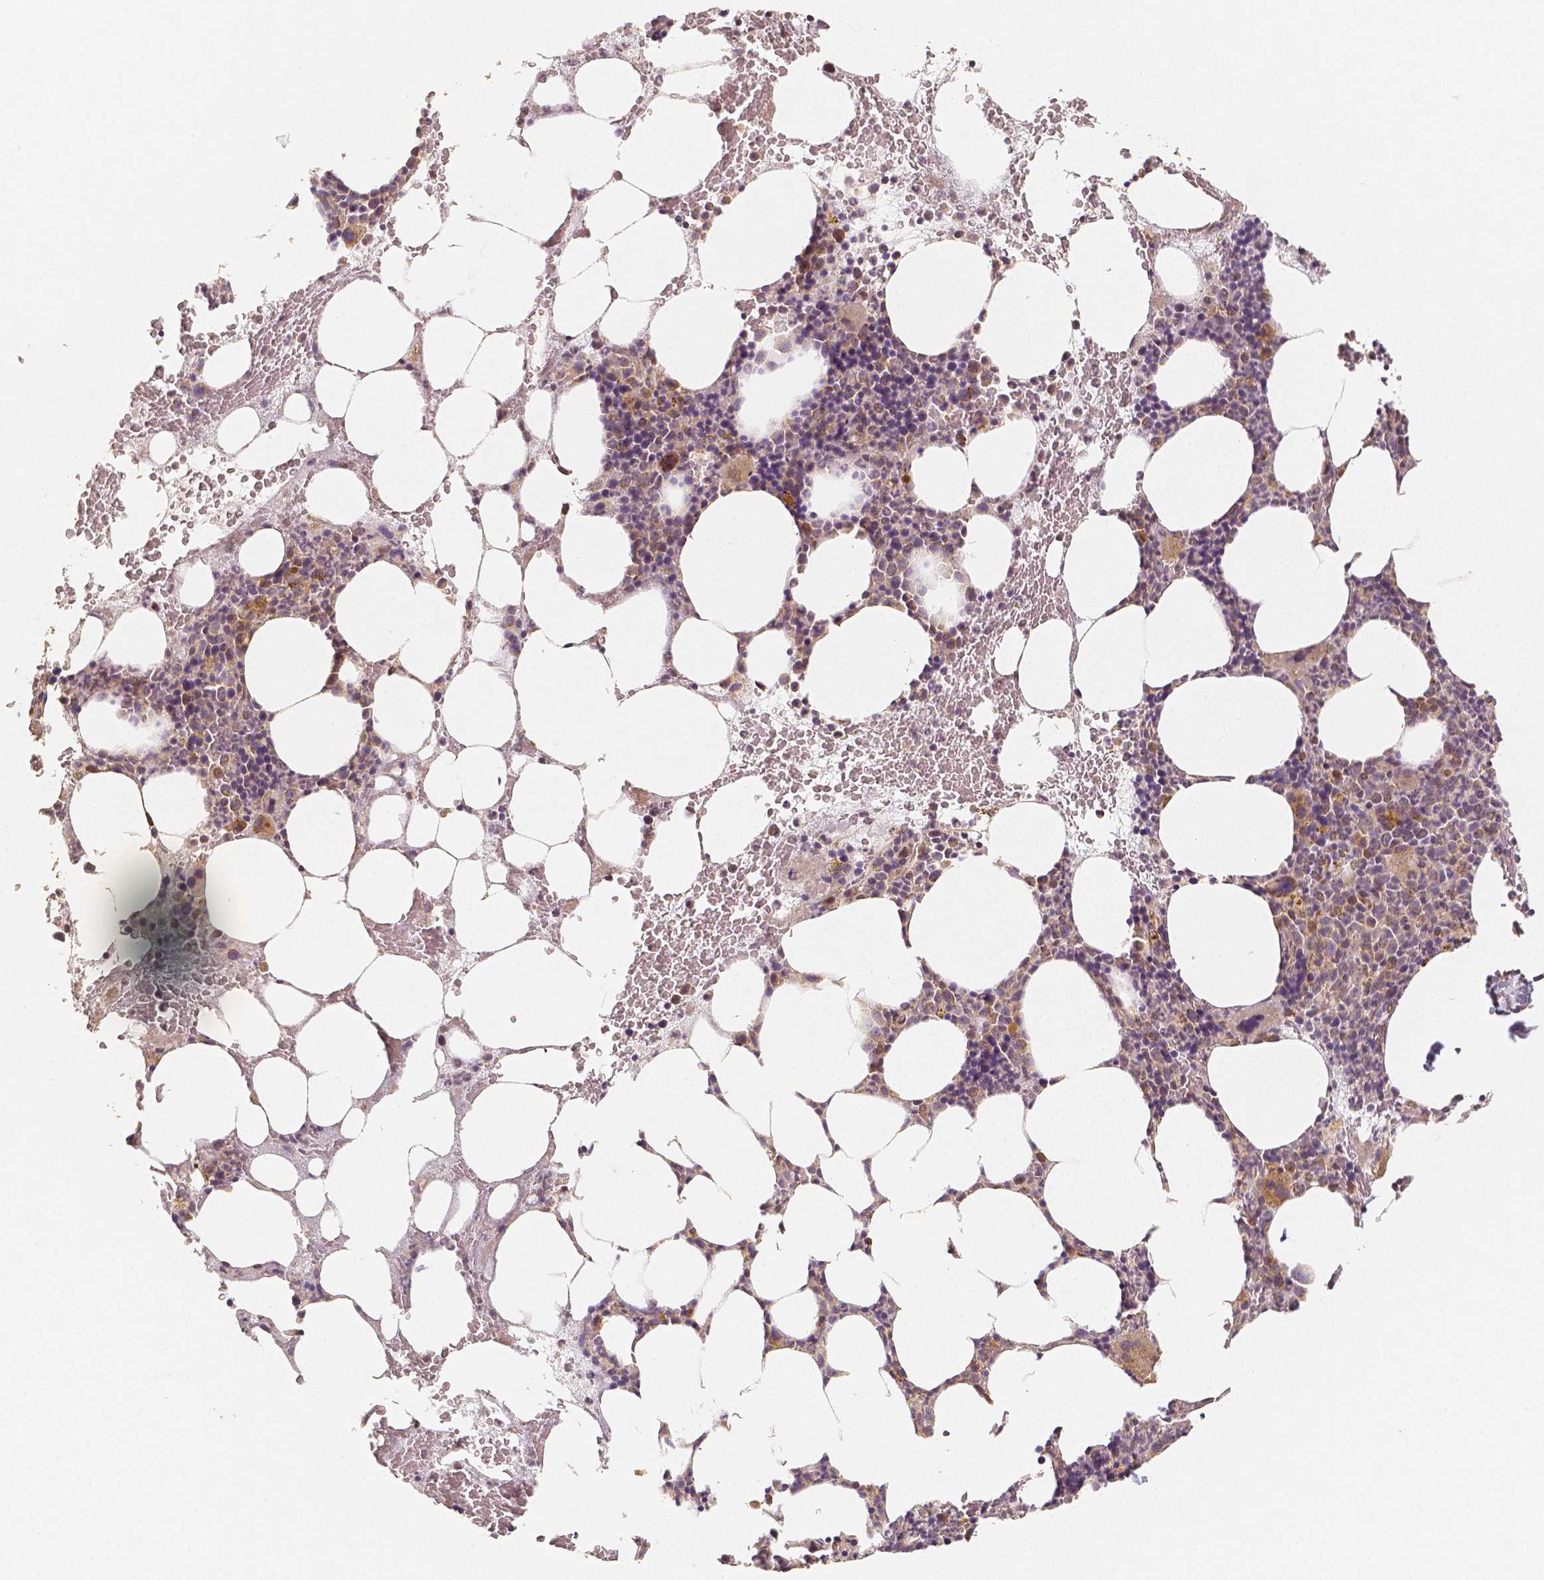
{"staining": {"intensity": "moderate", "quantity": "<25%", "location": "cytoplasmic/membranous"}, "tissue": "bone marrow", "cell_type": "Hematopoietic cells", "image_type": "normal", "snomed": [{"axis": "morphology", "description": "Normal tissue, NOS"}, {"axis": "topography", "description": "Bone marrow"}], "caption": "Brown immunohistochemical staining in normal human bone marrow exhibits moderate cytoplasmic/membranous expression in about <25% of hematopoietic cells. The protein is stained brown, and the nuclei are stained in blue (DAB IHC with brightfield microscopy, high magnification).", "gene": "PGAM5", "patient": {"sex": "male", "age": 89}}